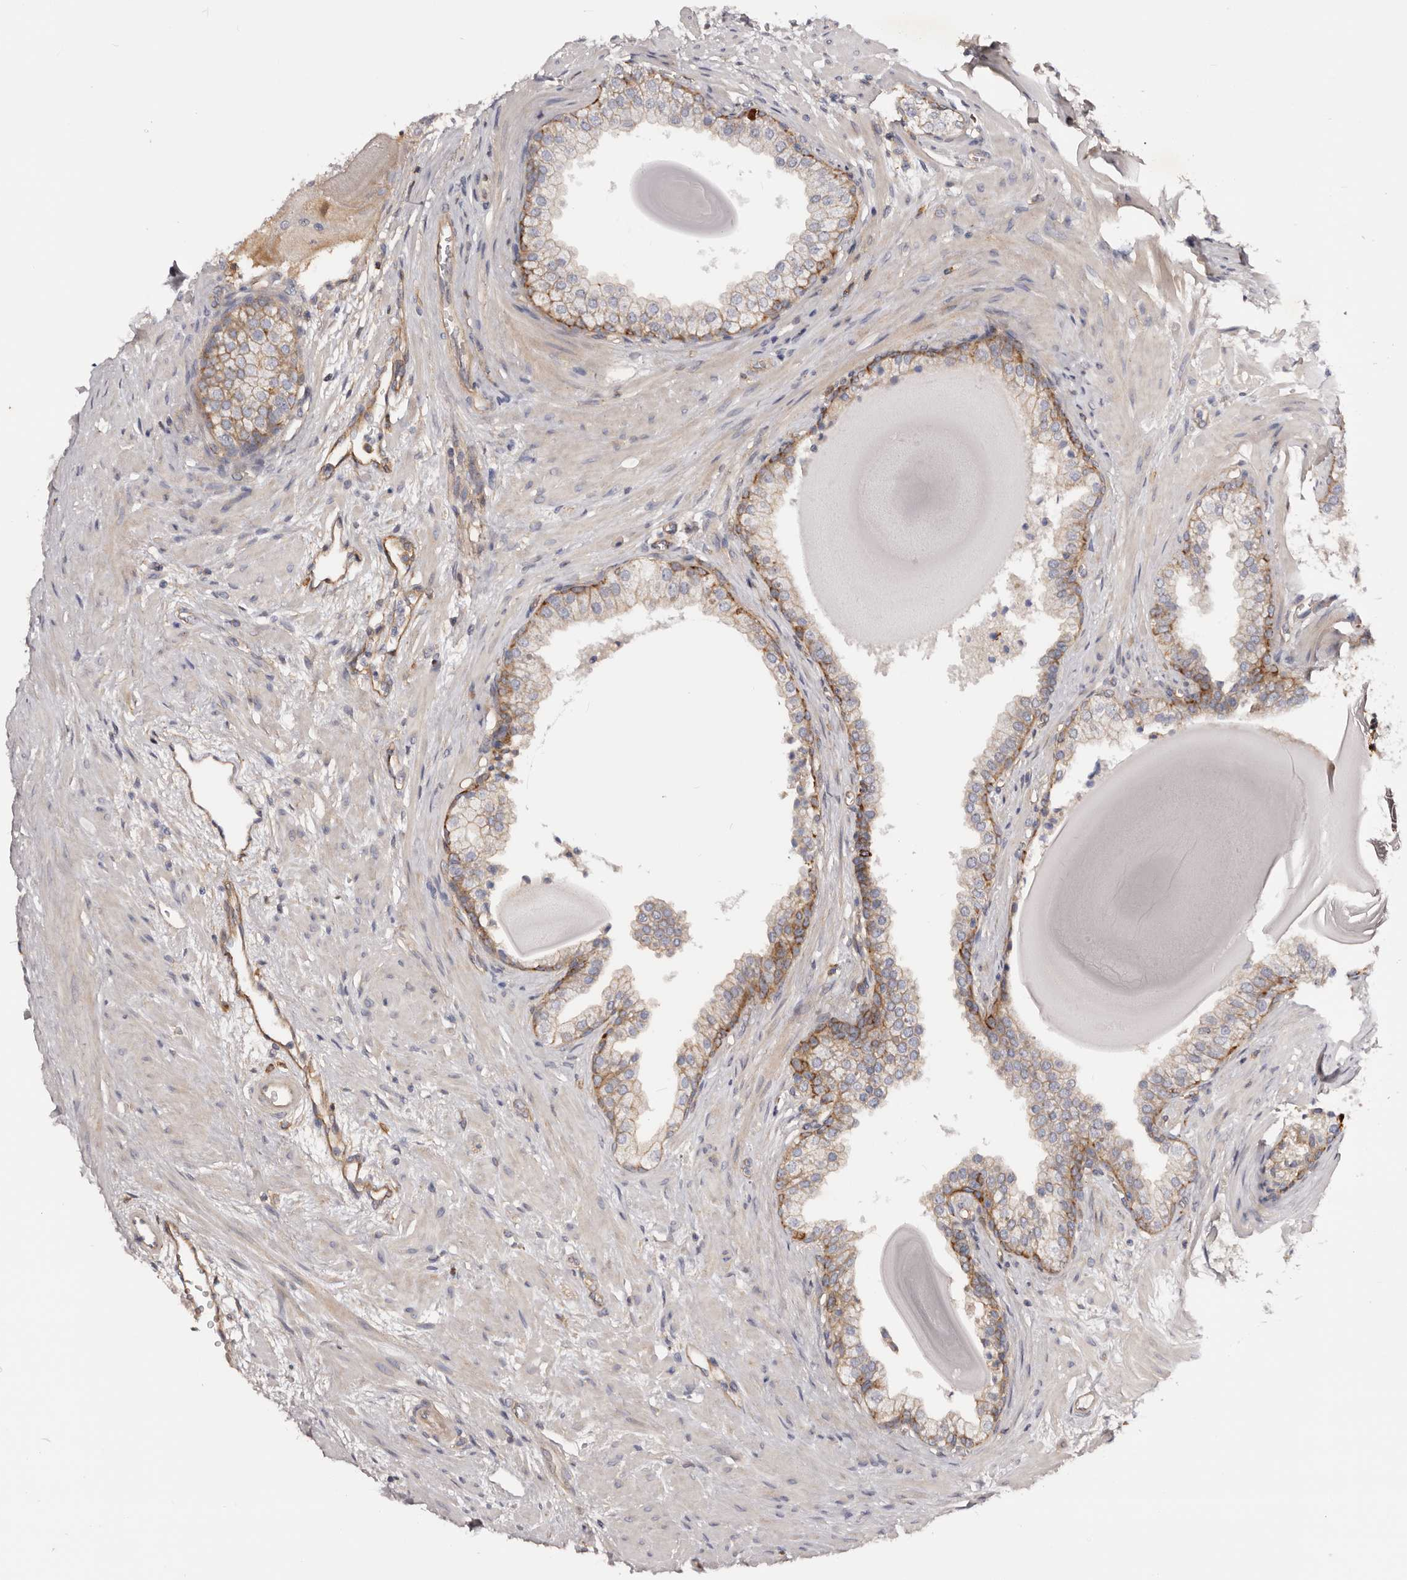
{"staining": {"intensity": "moderate", "quantity": "<25%", "location": "cytoplasmic/membranous"}, "tissue": "prostate", "cell_type": "Glandular cells", "image_type": "normal", "snomed": [{"axis": "morphology", "description": "Normal tissue, NOS"}, {"axis": "topography", "description": "Prostate"}], "caption": "Immunohistochemical staining of unremarkable prostate demonstrates <25% levels of moderate cytoplasmic/membranous protein expression in about <25% of glandular cells.", "gene": "DMRT2", "patient": {"sex": "male", "age": 48}}